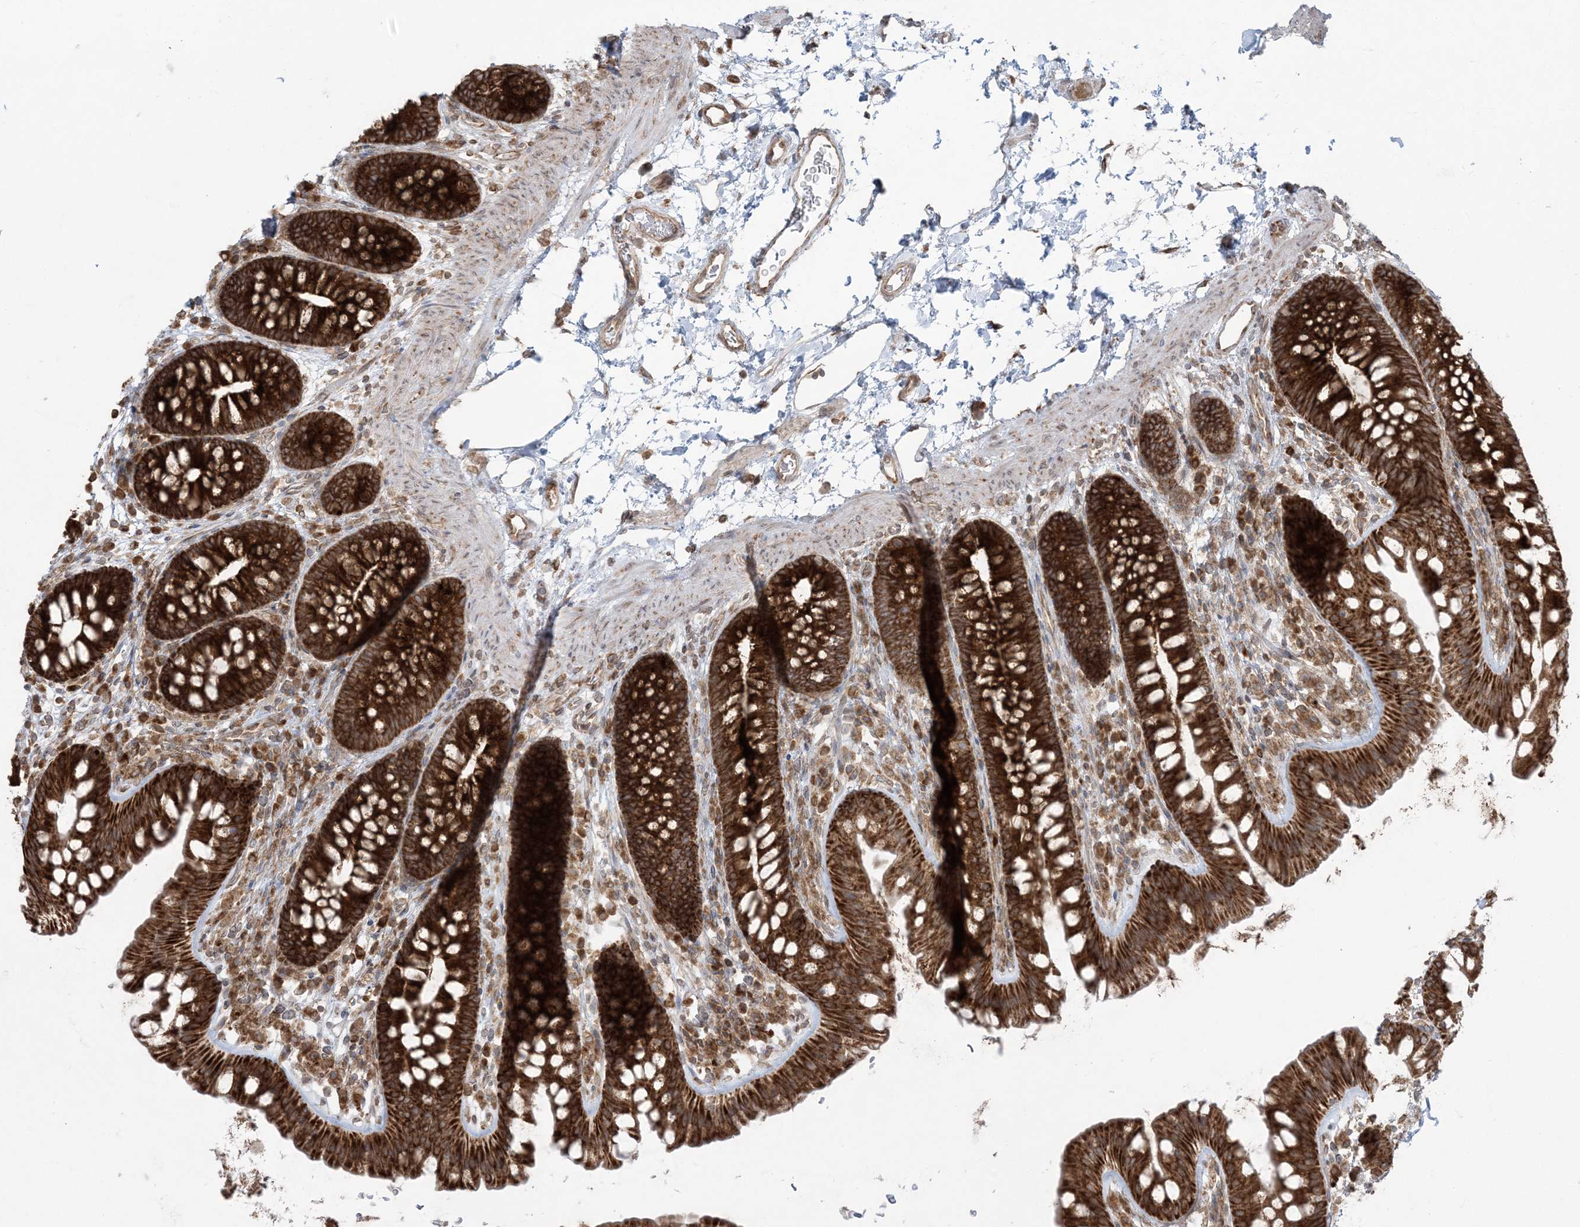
{"staining": {"intensity": "weak", "quantity": ">75%", "location": "cytoplasmic/membranous"}, "tissue": "colon", "cell_type": "Endothelial cells", "image_type": "normal", "snomed": [{"axis": "morphology", "description": "Normal tissue, NOS"}, {"axis": "topography", "description": "Colon"}], "caption": "Human colon stained for a protein (brown) demonstrates weak cytoplasmic/membranous positive expression in about >75% of endothelial cells.", "gene": "UBXN4", "patient": {"sex": "female", "age": 62}}